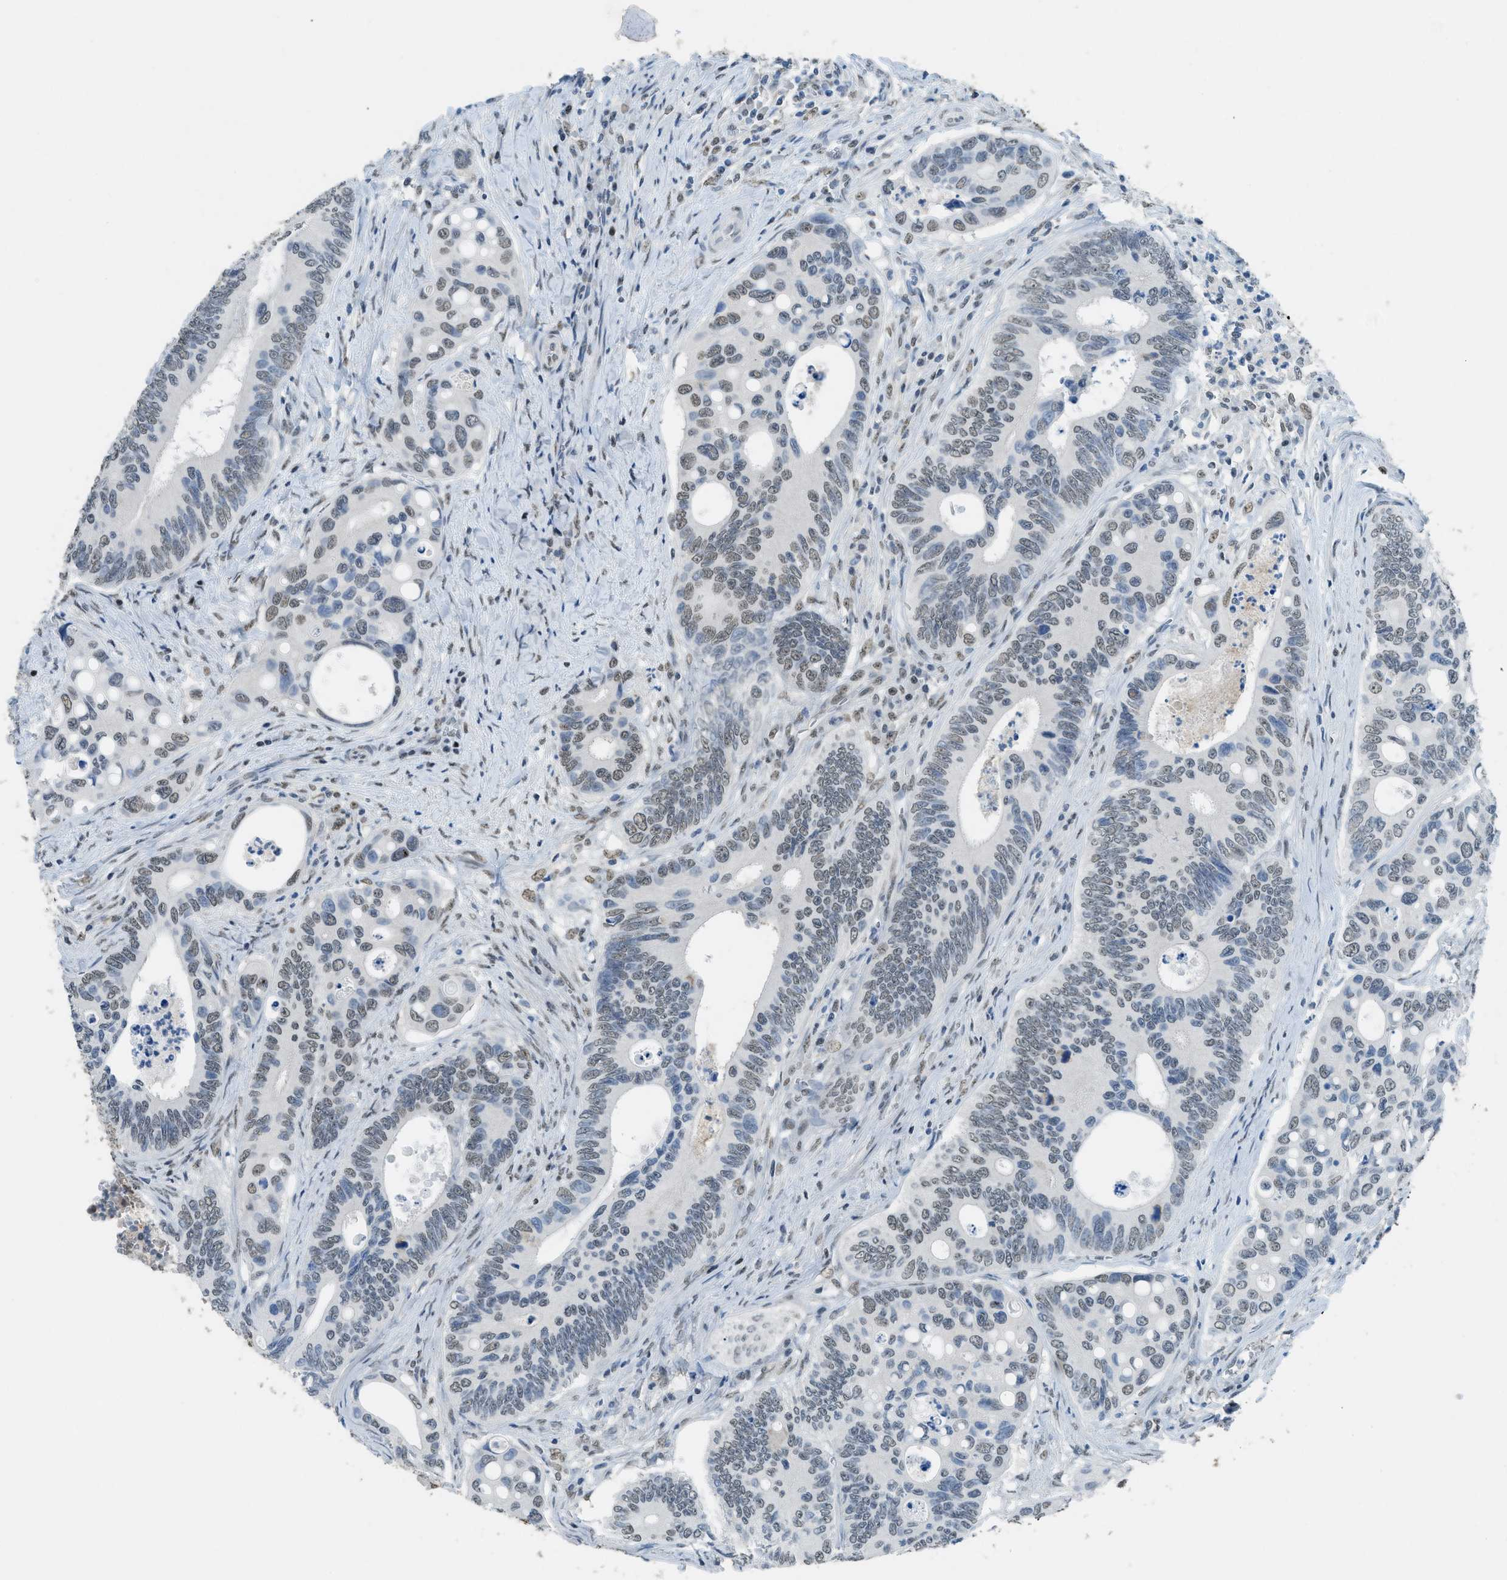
{"staining": {"intensity": "weak", "quantity": ">75%", "location": "nuclear"}, "tissue": "colorectal cancer", "cell_type": "Tumor cells", "image_type": "cancer", "snomed": [{"axis": "morphology", "description": "Inflammation, NOS"}, {"axis": "morphology", "description": "Adenocarcinoma, NOS"}, {"axis": "topography", "description": "Colon"}], "caption": "Brown immunohistochemical staining in human colorectal adenocarcinoma exhibits weak nuclear staining in approximately >75% of tumor cells. Nuclei are stained in blue.", "gene": "TTC13", "patient": {"sex": "male", "age": 72}}